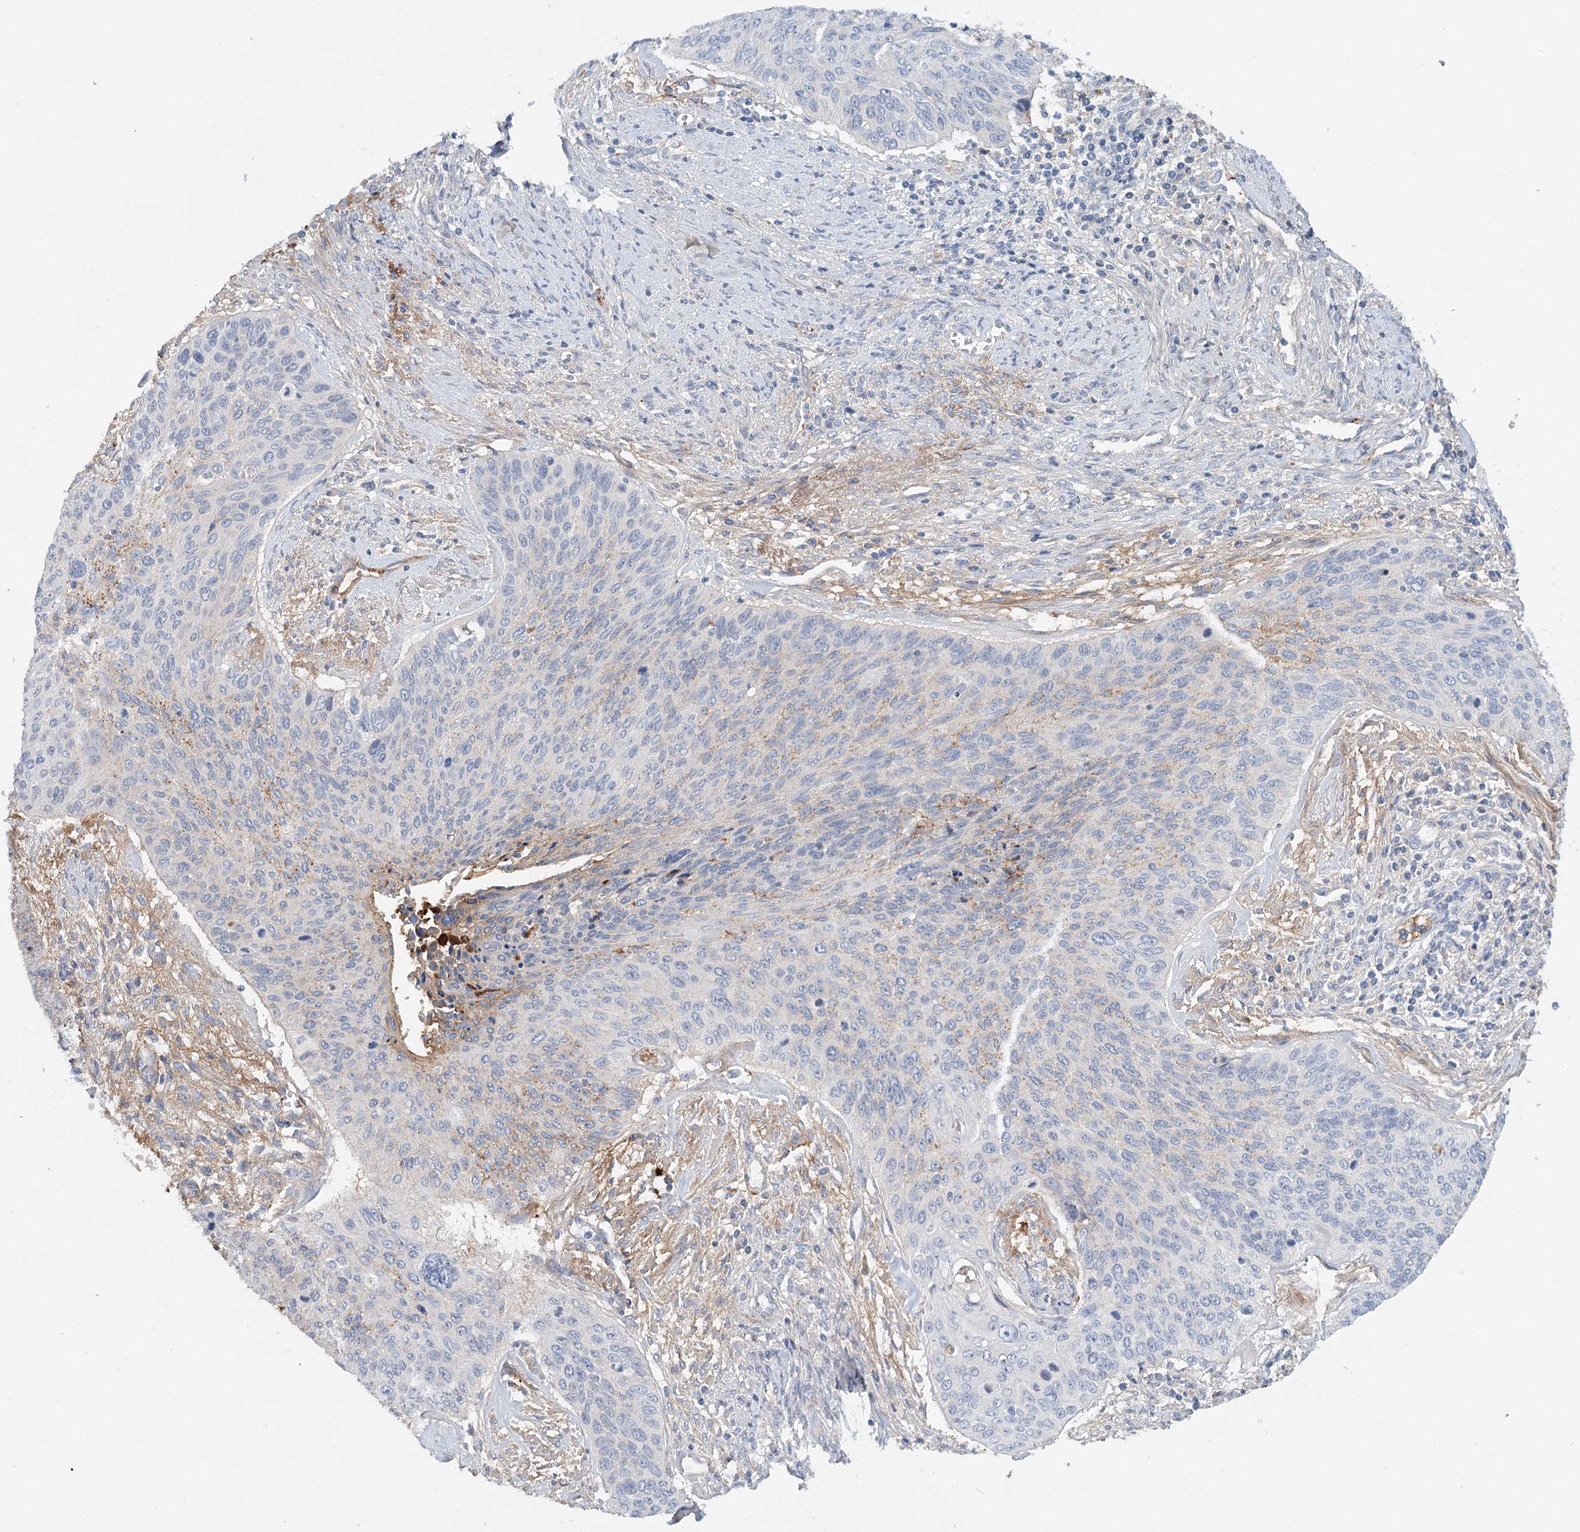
{"staining": {"intensity": "negative", "quantity": "none", "location": "none"}, "tissue": "cervical cancer", "cell_type": "Tumor cells", "image_type": "cancer", "snomed": [{"axis": "morphology", "description": "Squamous cell carcinoma, NOS"}, {"axis": "topography", "description": "Cervix"}], "caption": "IHC photomicrograph of neoplastic tissue: cervical cancer (squamous cell carcinoma) stained with DAB exhibits no significant protein staining in tumor cells. The staining is performed using DAB (3,3'-diaminobenzidine) brown chromogen with nuclei counter-stained in using hematoxylin.", "gene": "ALKBH8", "patient": {"sex": "female", "age": 55}}